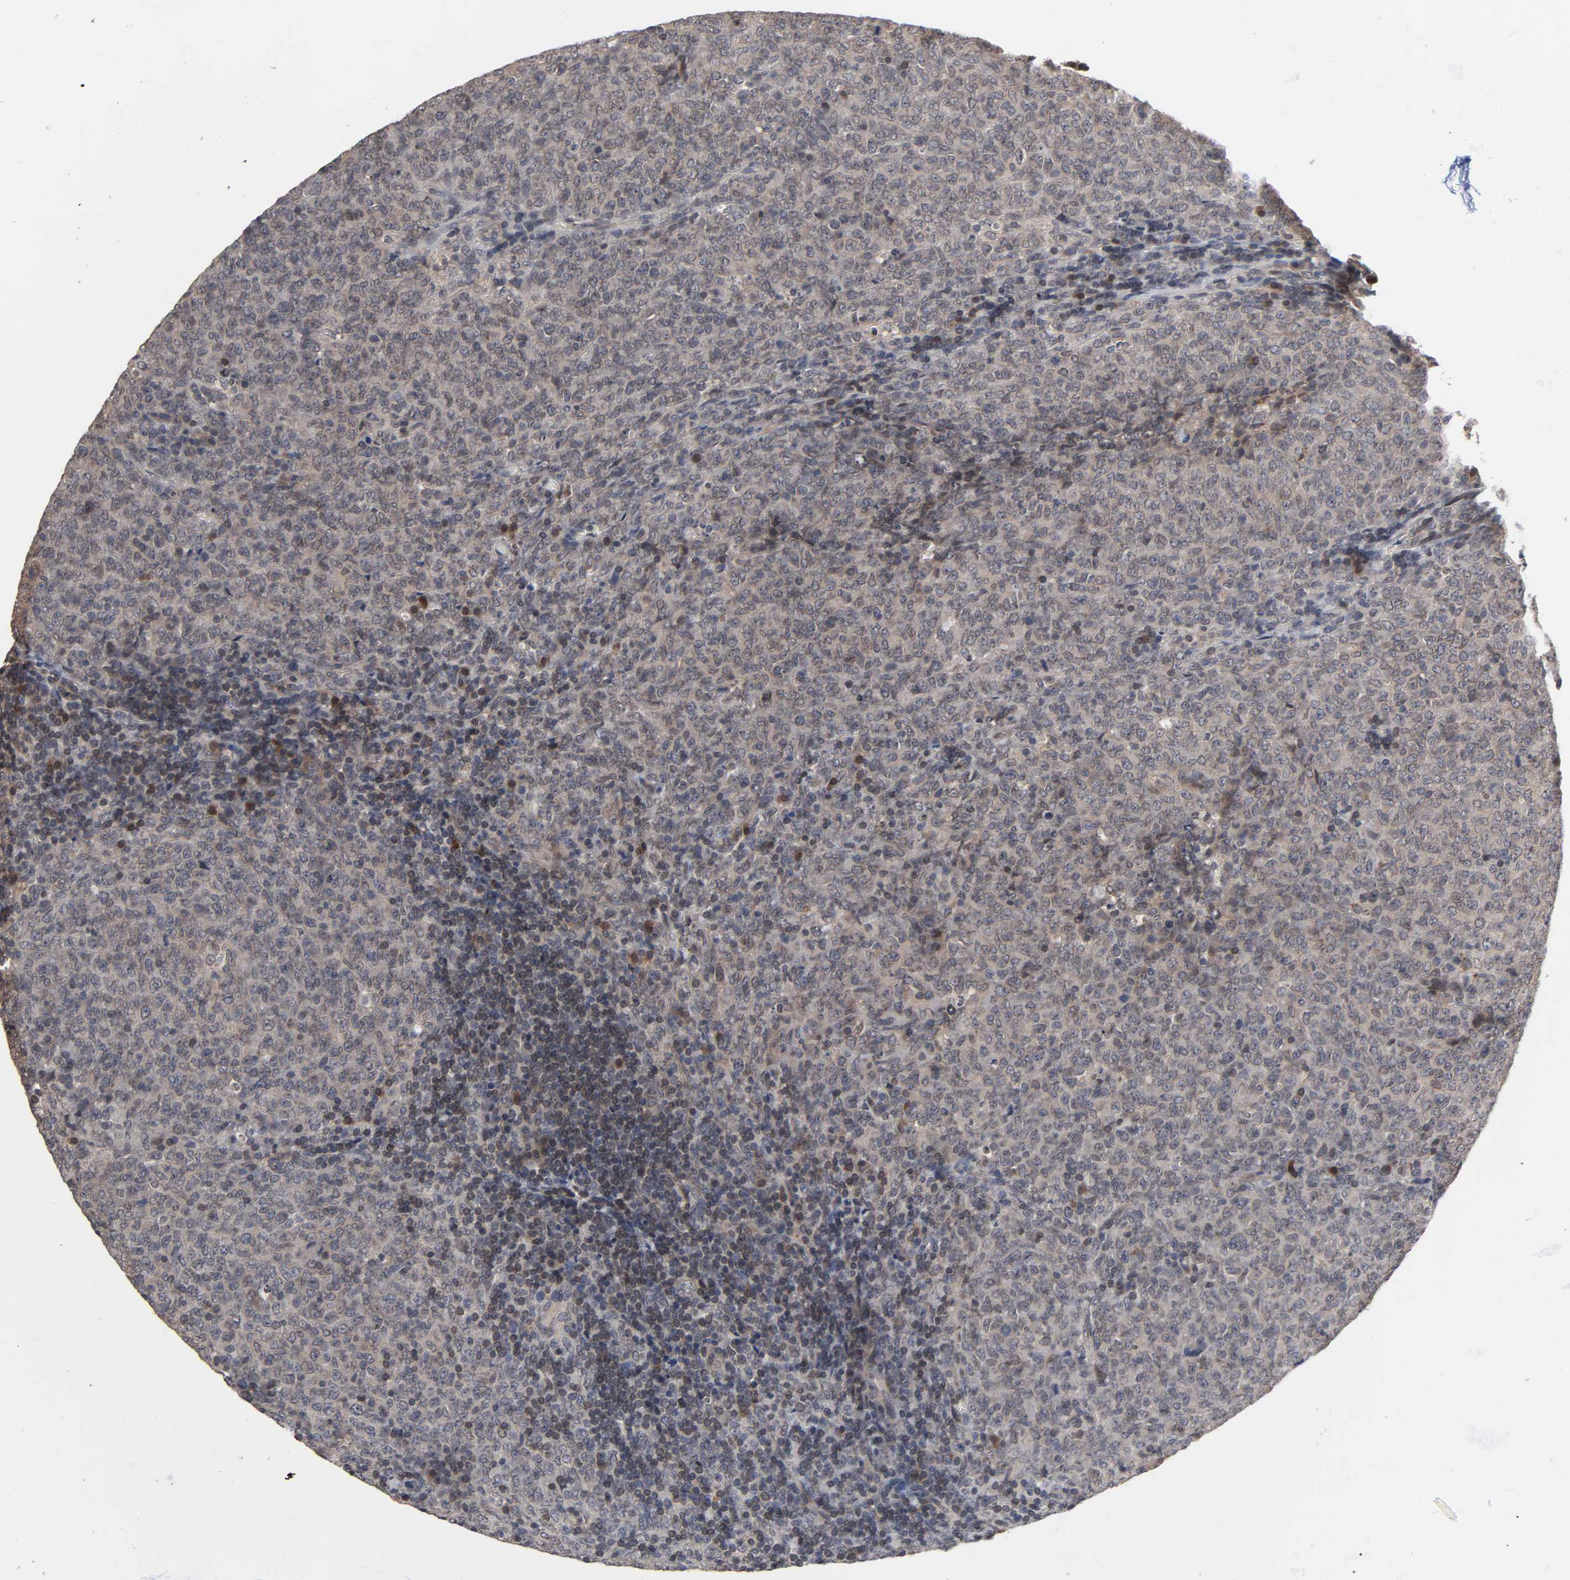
{"staining": {"intensity": "weak", "quantity": ">75%", "location": "cytoplasmic/membranous"}, "tissue": "lymphoma", "cell_type": "Tumor cells", "image_type": "cancer", "snomed": [{"axis": "morphology", "description": "Malignant lymphoma, non-Hodgkin's type, High grade"}, {"axis": "topography", "description": "Tonsil"}], "caption": "Human lymphoma stained with a brown dye exhibits weak cytoplasmic/membranous positive staining in about >75% of tumor cells.", "gene": "CCDC175", "patient": {"sex": "female", "age": 36}}